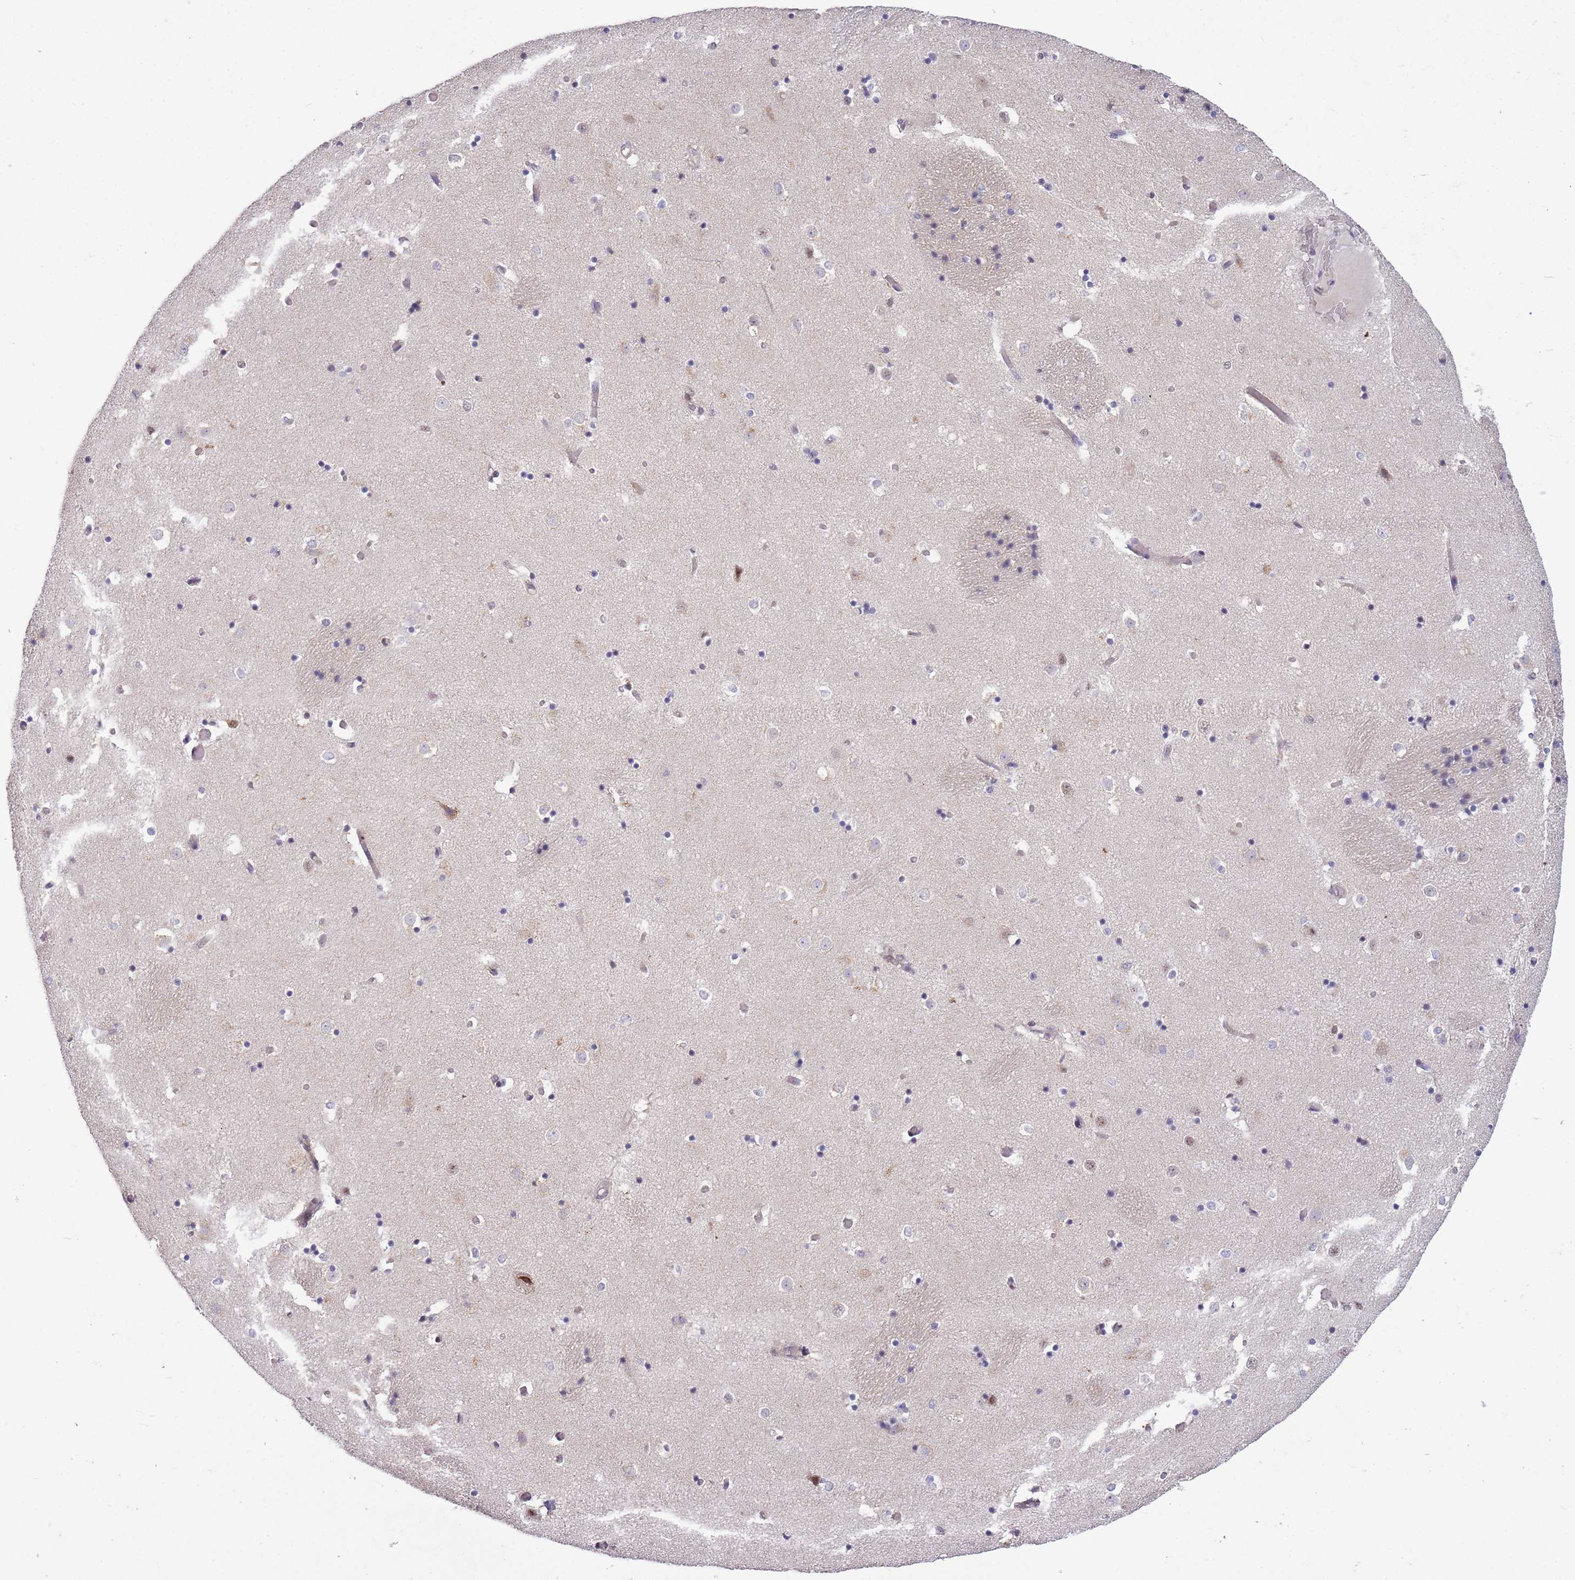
{"staining": {"intensity": "negative", "quantity": "none", "location": "none"}, "tissue": "caudate", "cell_type": "Glial cells", "image_type": "normal", "snomed": [{"axis": "morphology", "description": "Normal tissue, NOS"}, {"axis": "topography", "description": "Lateral ventricle wall"}], "caption": "IHC histopathology image of unremarkable caudate stained for a protein (brown), which demonstrates no positivity in glial cells.", "gene": "CCNJL", "patient": {"sex": "female", "age": 52}}